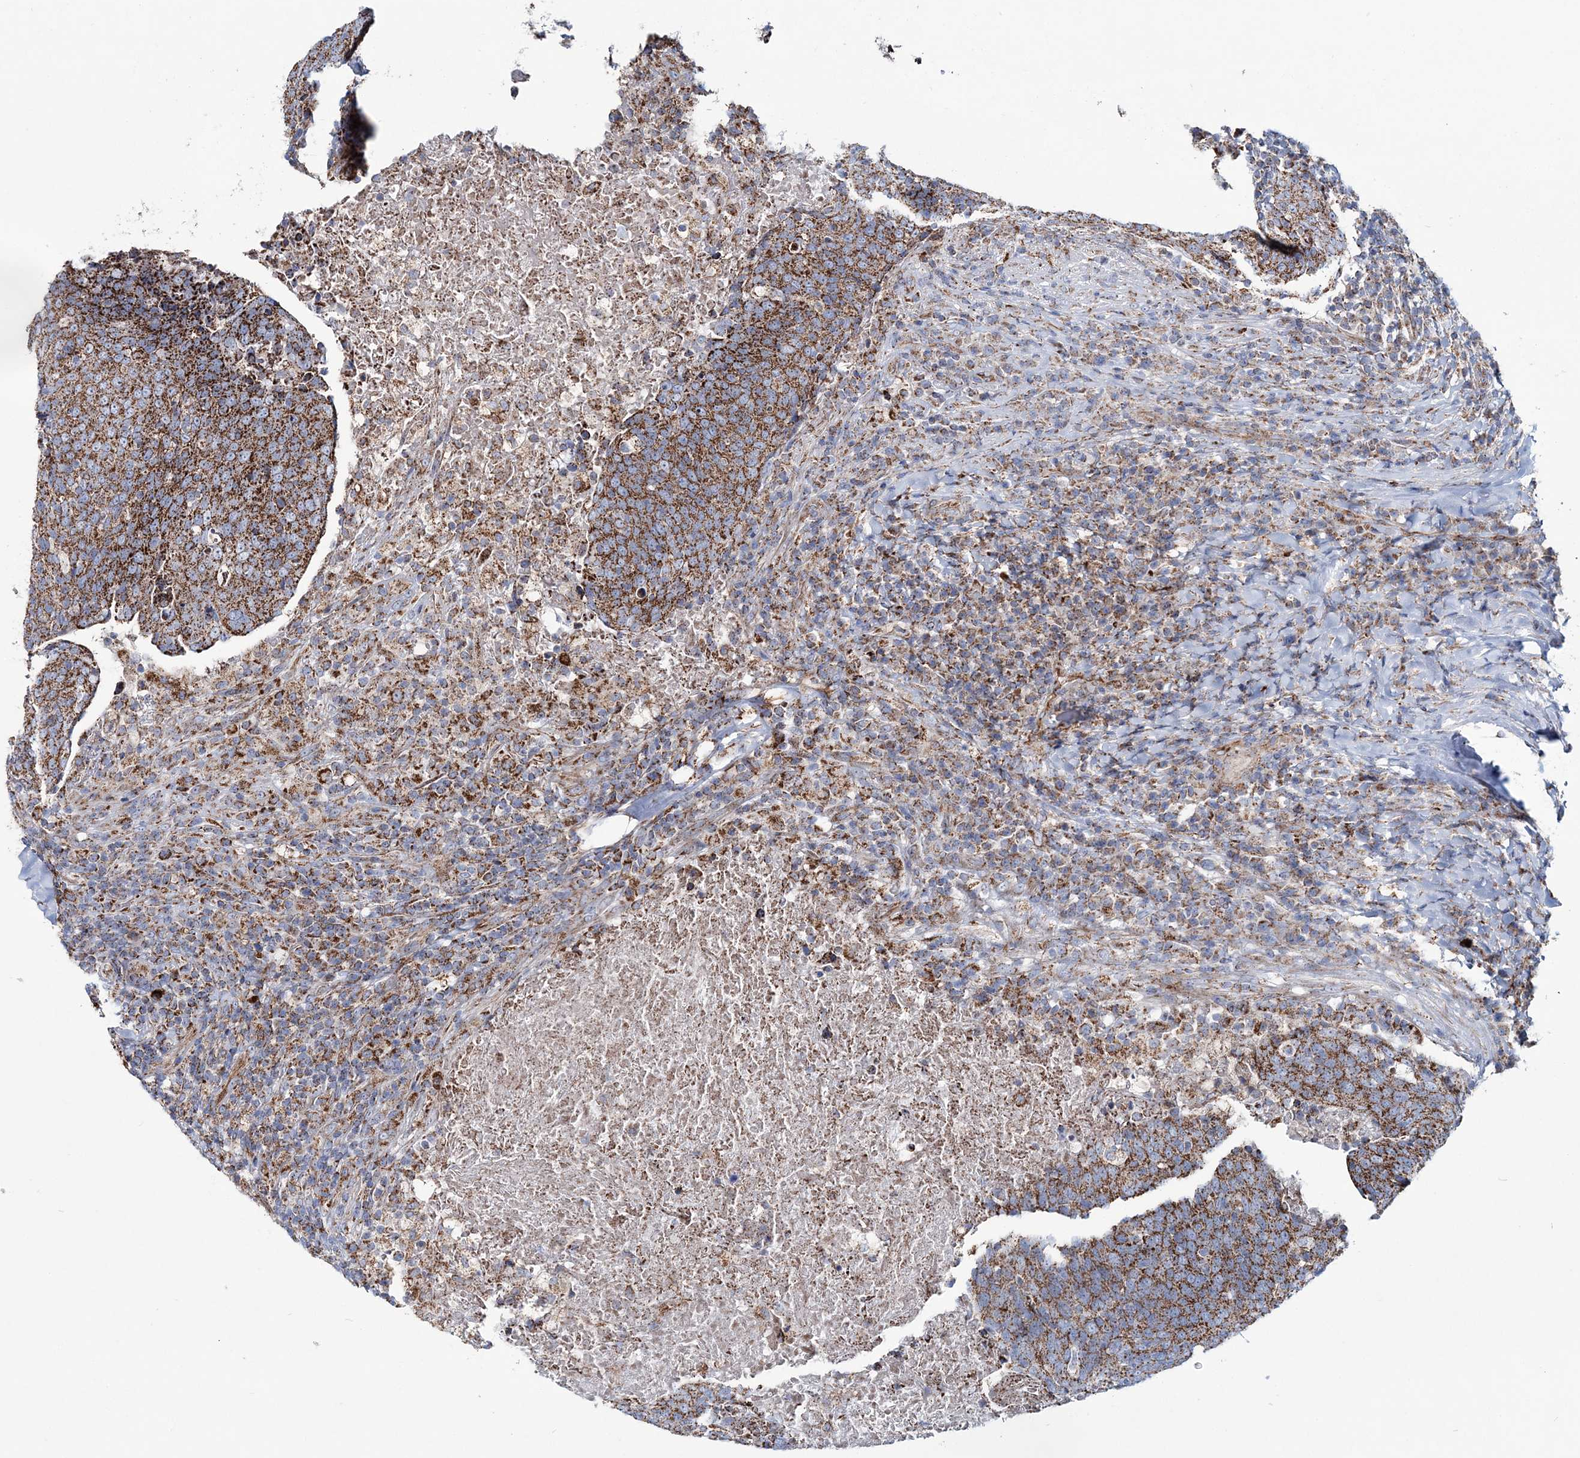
{"staining": {"intensity": "moderate", "quantity": ">75%", "location": "cytoplasmic/membranous"}, "tissue": "head and neck cancer", "cell_type": "Tumor cells", "image_type": "cancer", "snomed": [{"axis": "morphology", "description": "Squamous cell carcinoma, NOS"}, {"axis": "morphology", "description": "Squamous cell carcinoma, metastatic, NOS"}, {"axis": "topography", "description": "Lymph node"}, {"axis": "topography", "description": "Head-Neck"}], "caption": "DAB immunohistochemical staining of metastatic squamous cell carcinoma (head and neck) exhibits moderate cytoplasmic/membranous protein staining in approximately >75% of tumor cells.", "gene": "ARHGAP6", "patient": {"sex": "male", "age": 62}}